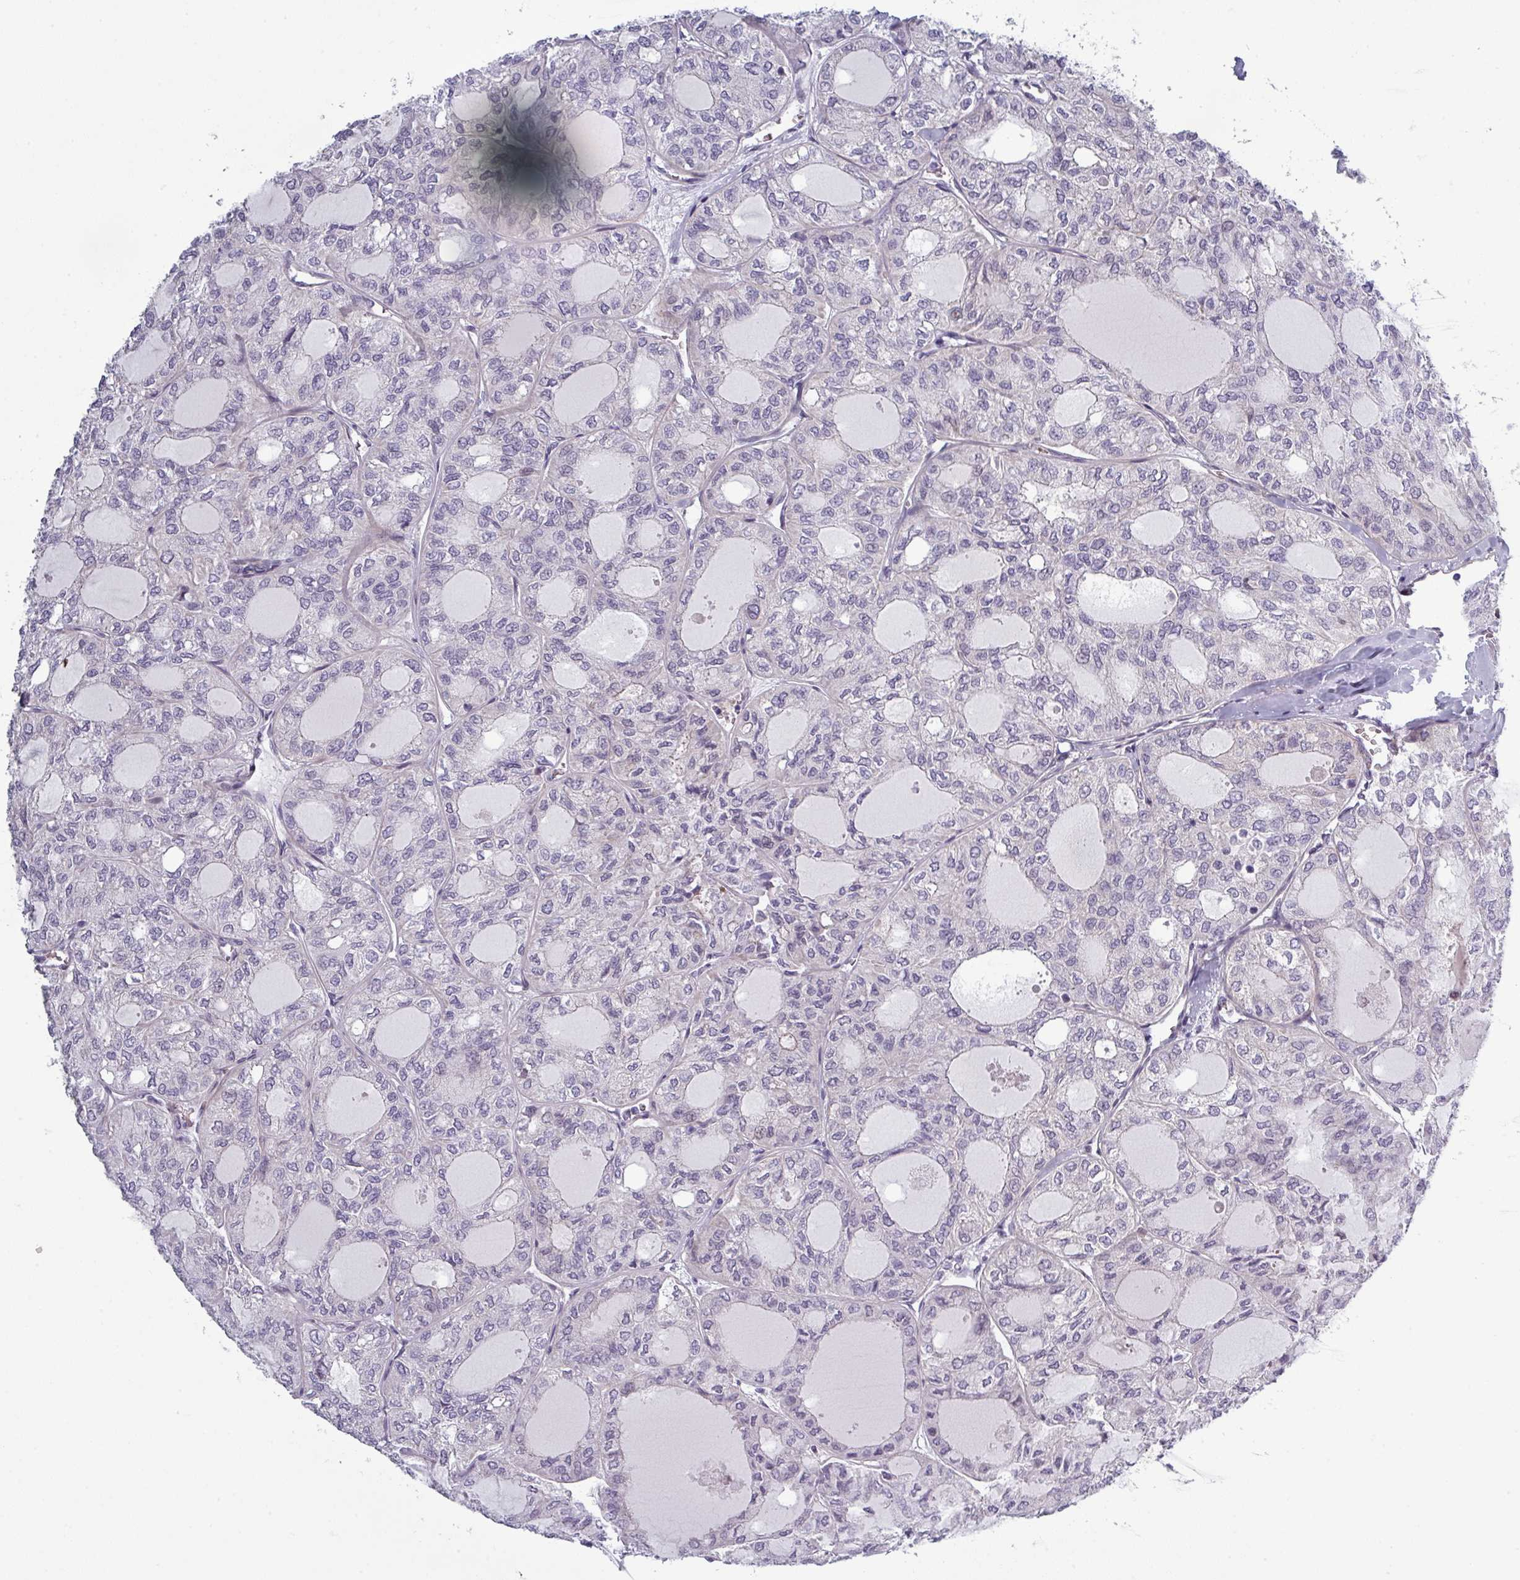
{"staining": {"intensity": "negative", "quantity": "none", "location": "none"}, "tissue": "thyroid cancer", "cell_type": "Tumor cells", "image_type": "cancer", "snomed": [{"axis": "morphology", "description": "Follicular adenoma carcinoma, NOS"}, {"axis": "topography", "description": "Thyroid gland"}], "caption": "Human thyroid cancer (follicular adenoma carcinoma) stained for a protein using immunohistochemistry (IHC) reveals no expression in tumor cells.", "gene": "PRAMEF12", "patient": {"sex": "male", "age": 75}}